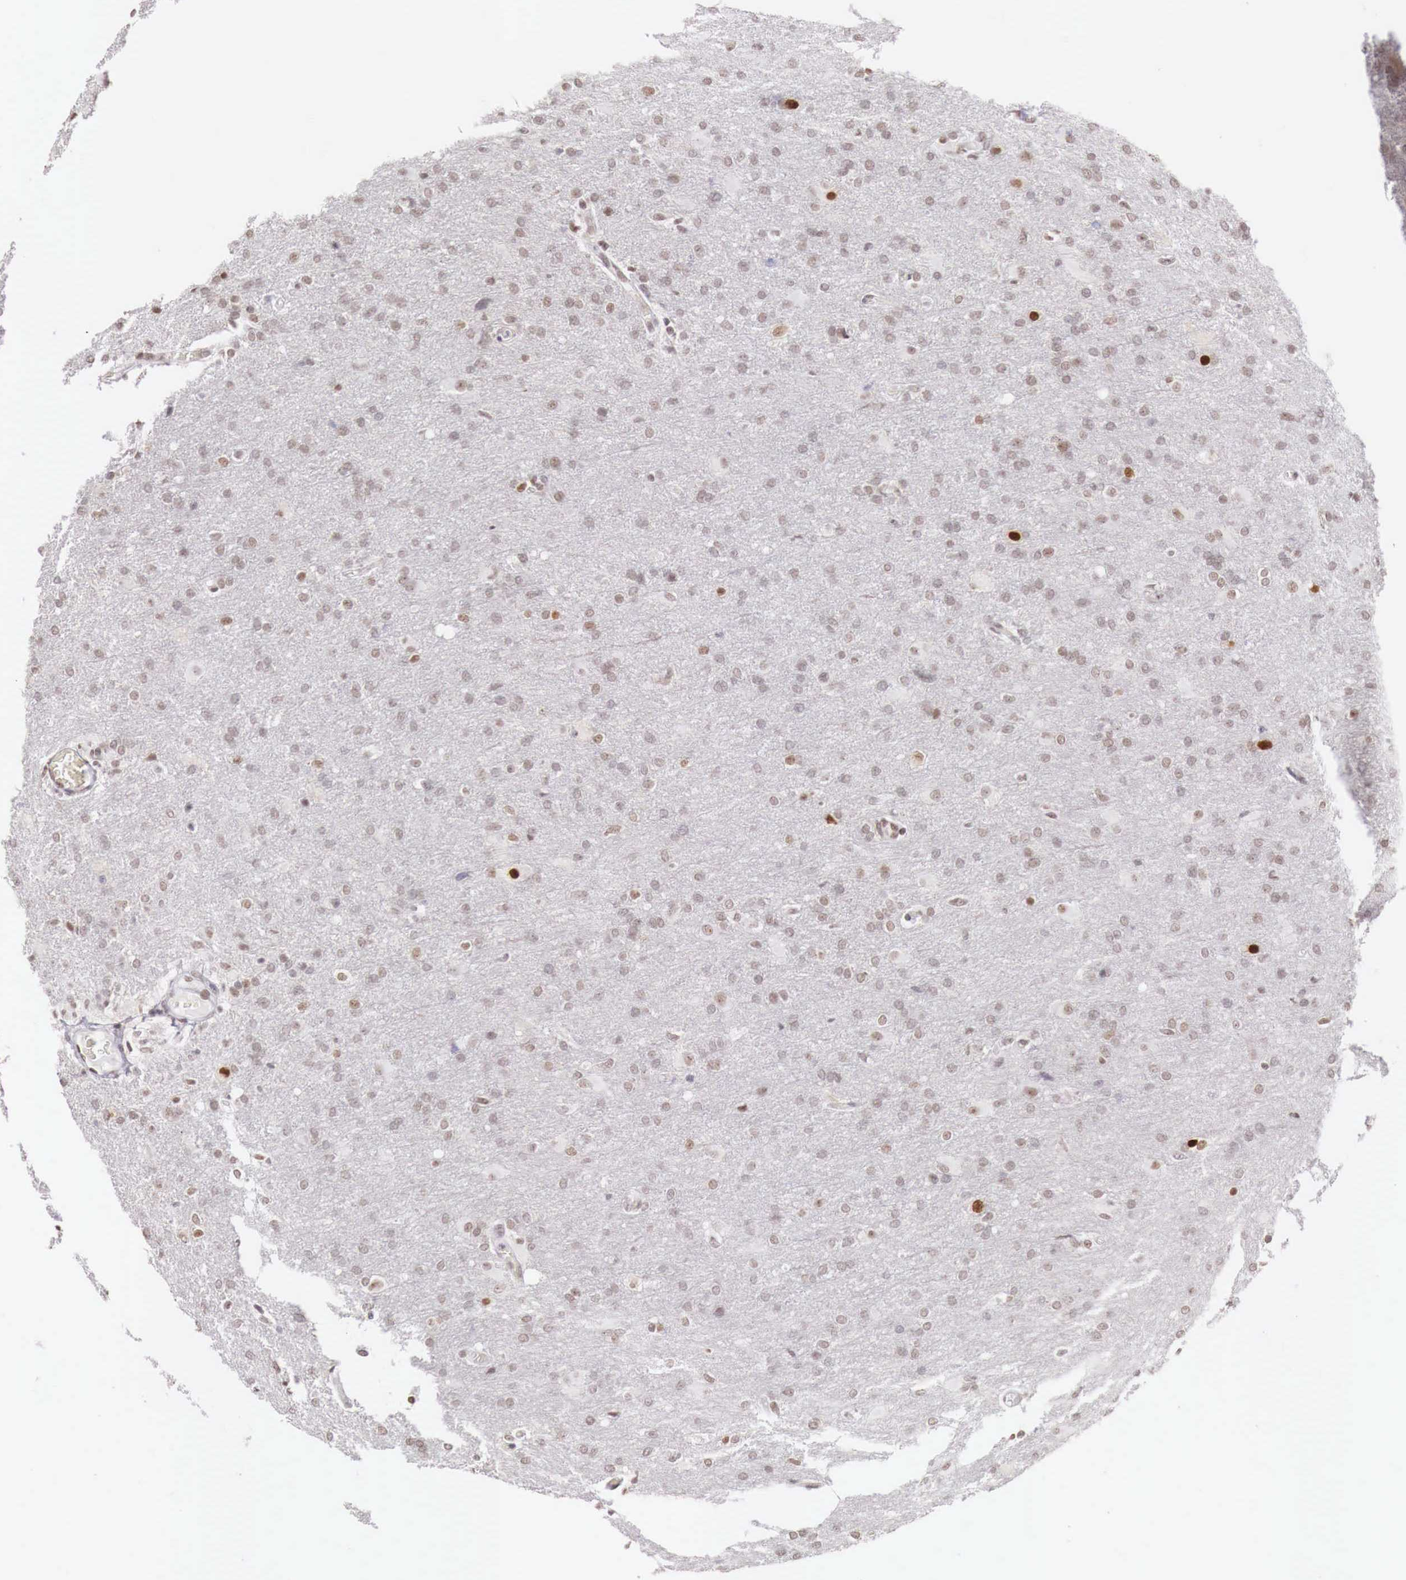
{"staining": {"intensity": "weak", "quantity": "<25%", "location": "nuclear"}, "tissue": "glioma", "cell_type": "Tumor cells", "image_type": "cancer", "snomed": [{"axis": "morphology", "description": "Glioma, malignant, High grade"}, {"axis": "topography", "description": "Brain"}], "caption": "Immunohistochemistry histopathology image of neoplastic tissue: glioma stained with DAB reveals no significant protein positivity in tumor cells.", "gene": "PHF14", "patient": {"sex": "male", "age": 68}}